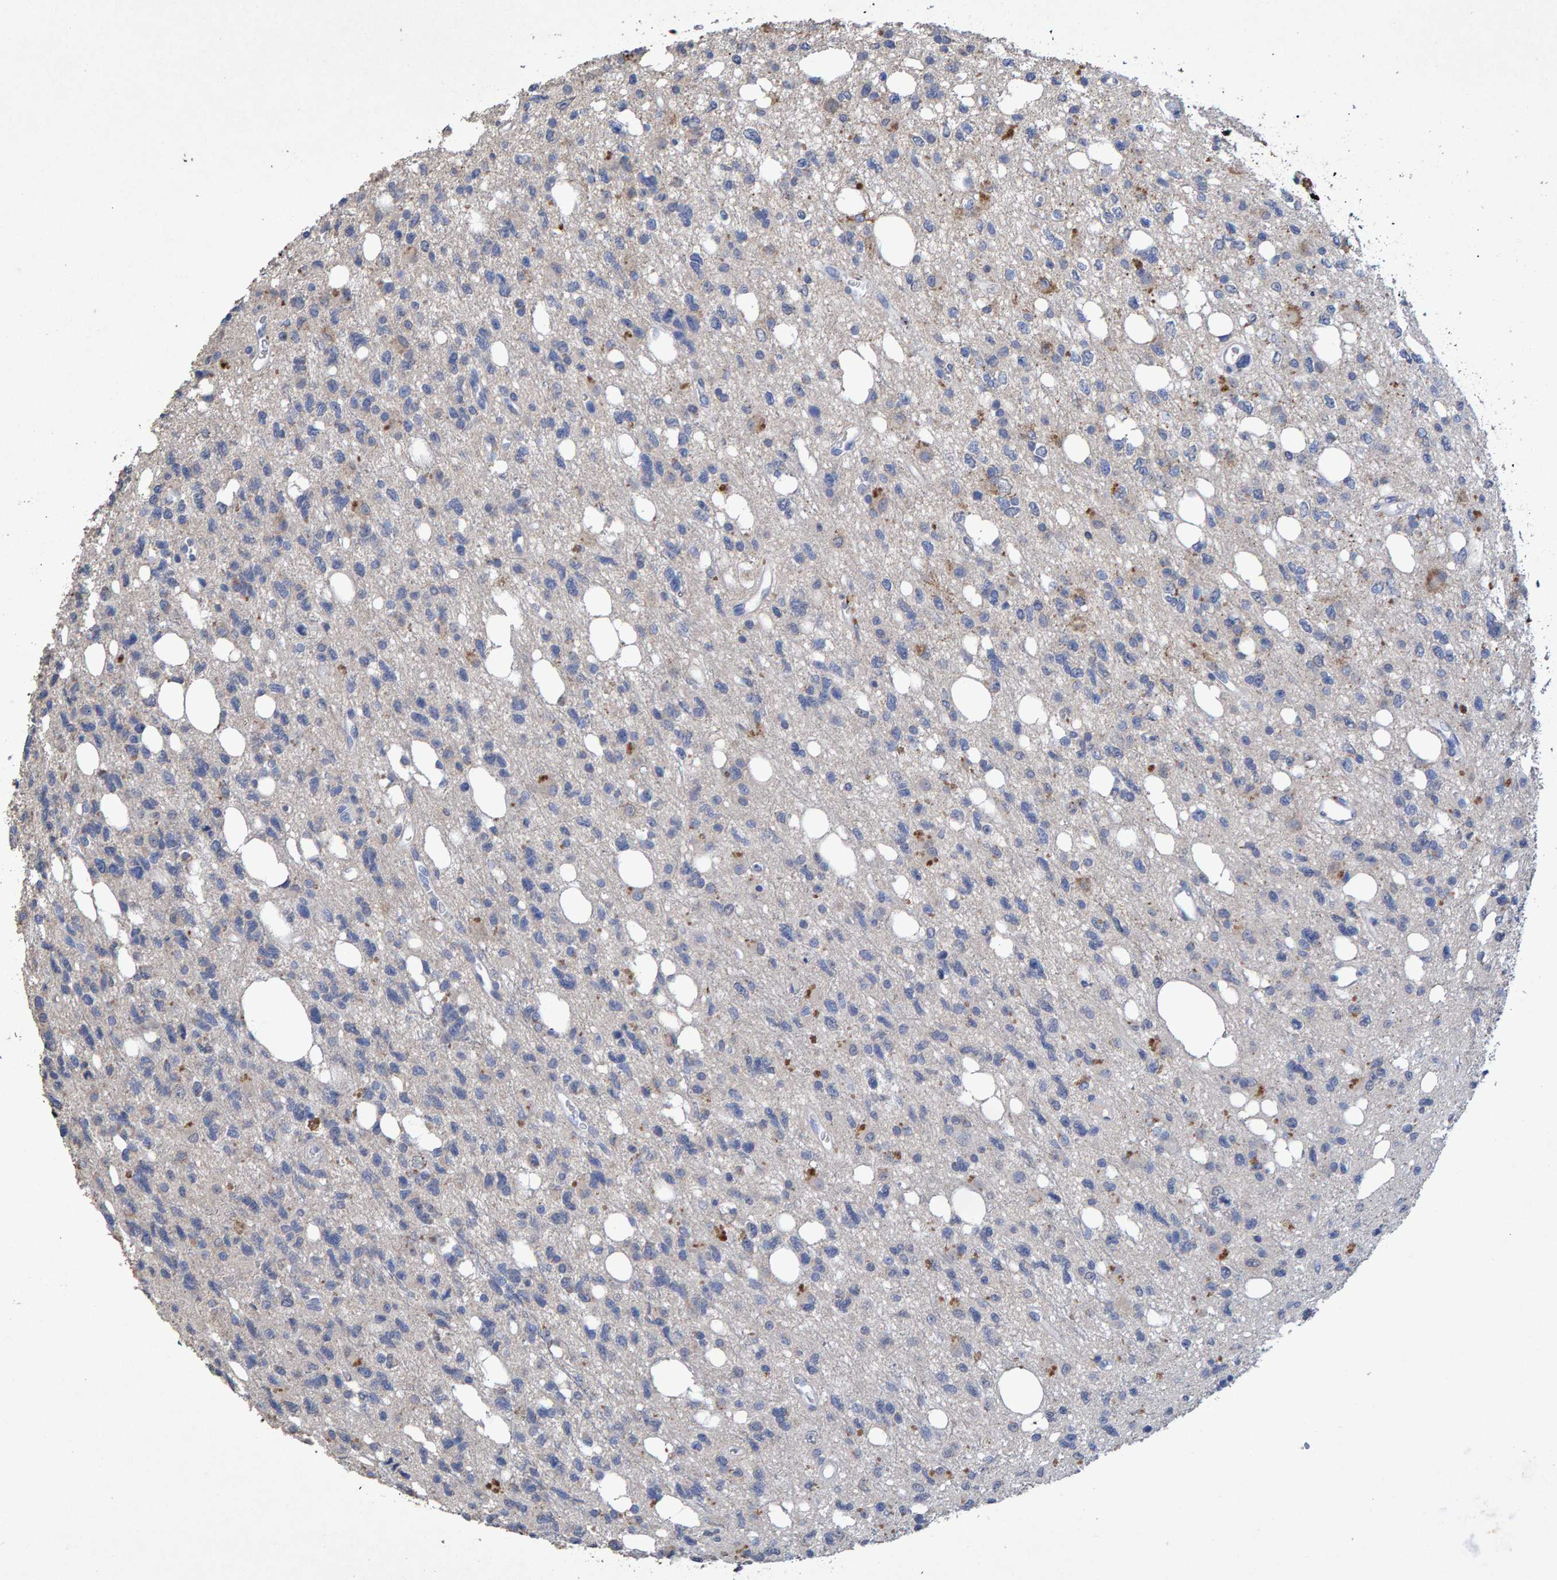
{"staining": {"intensity": "negative", "quantity": "none", "location": "none"}, "tissue": "glioma", "cell_type": "Tumor cells", "image_type": "cancer", "snomed": [{"axis": "morphology", "description": "Glioma, malignant, High grade"}, {"axis": "topography", "description": "Brain"}], "caption": "Immunohistochemical staining of malignant glioma (high-grade) demonstrates no significant expression in tumor cells.", "gene": "CTH", "patient": {"sex": "female", "age": 62}}